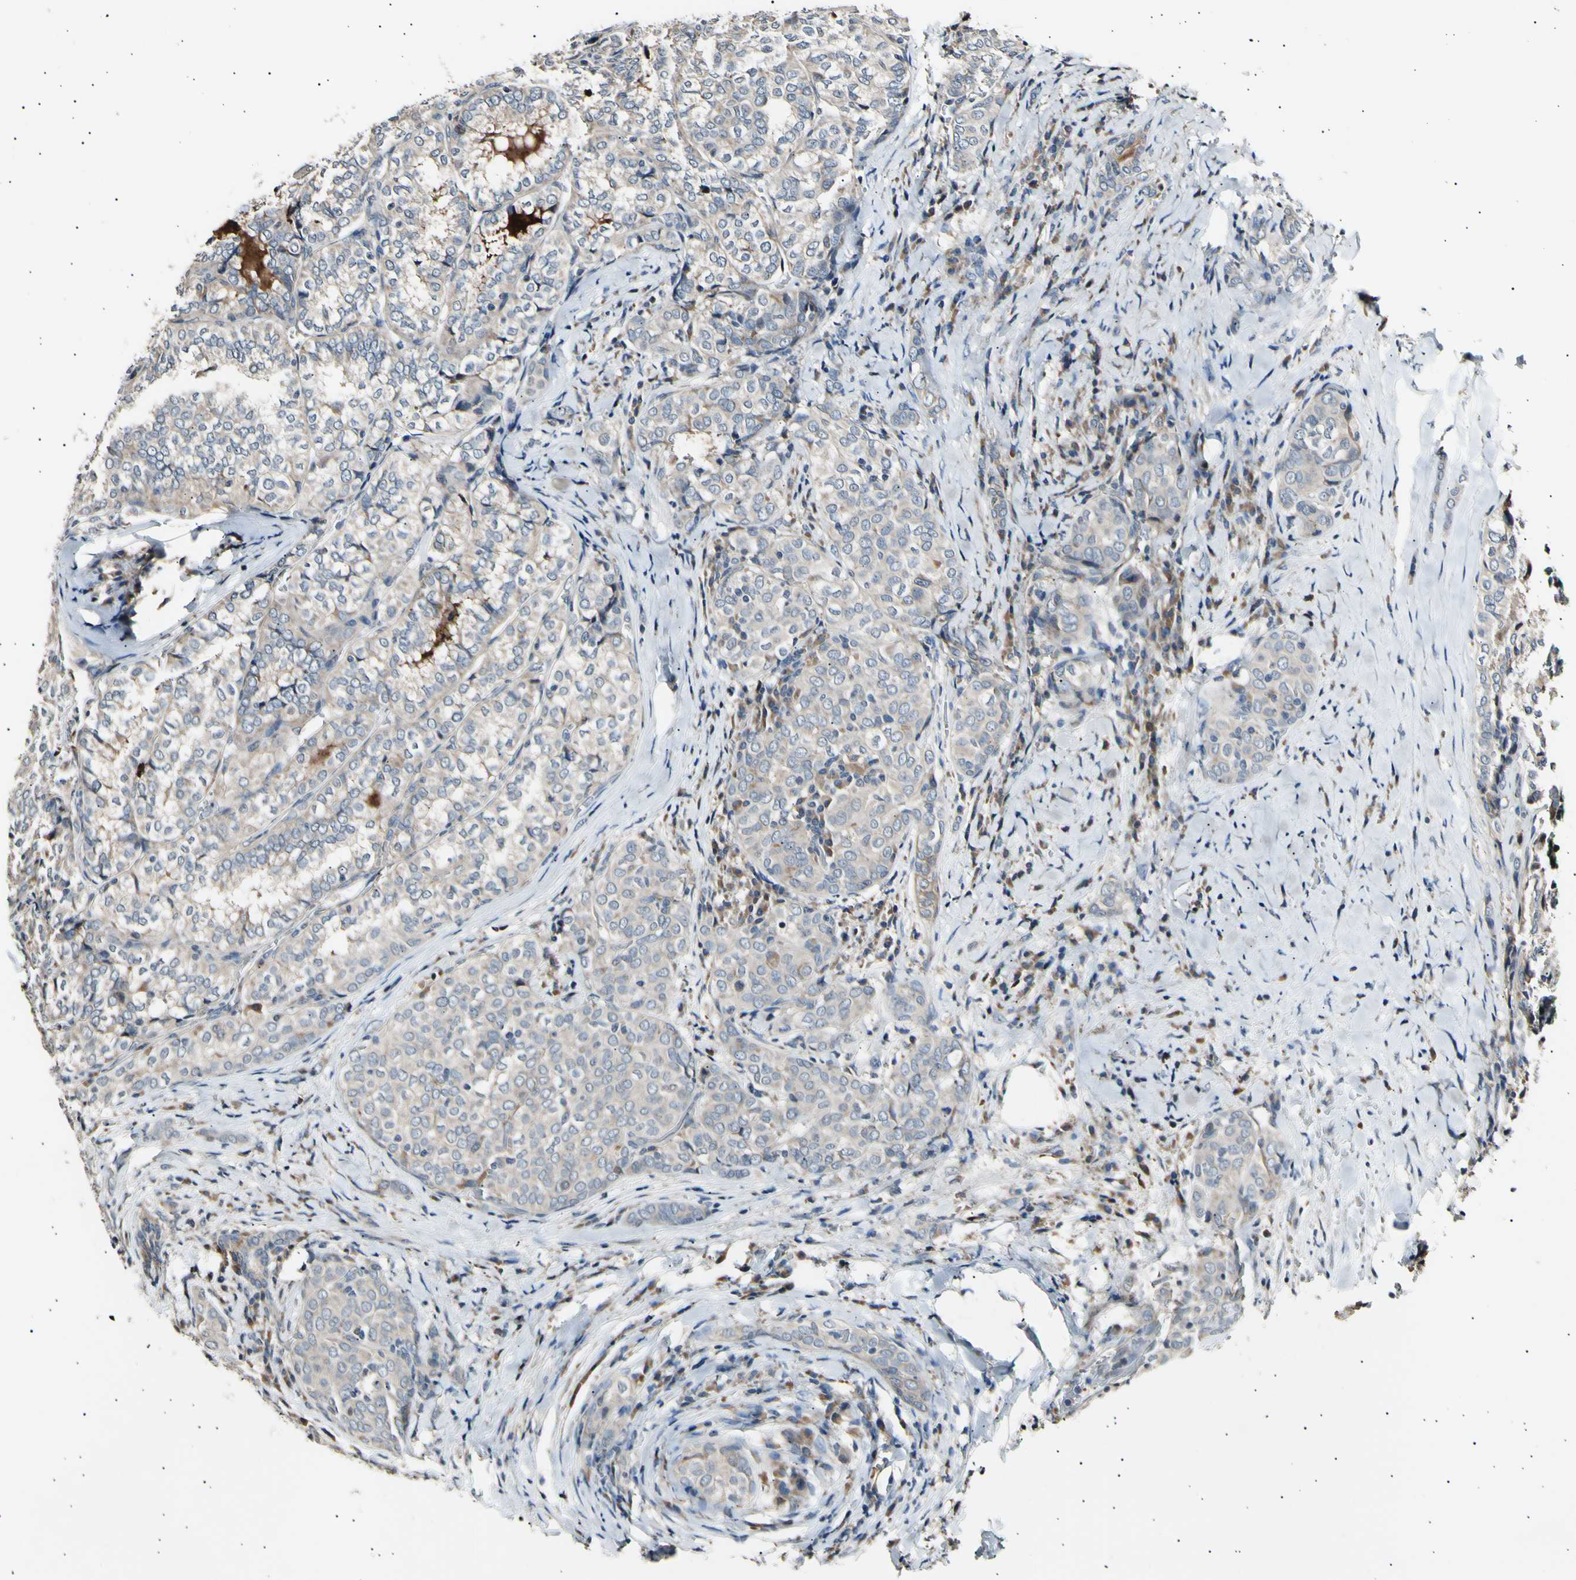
{"staining": {"intensity": "weak", "quantity": ">75%", "location": "cytoplasmic/membranous"}, "tissue": "thyroid cancer", "cell_type": "Tumor cells", "image_type": "cancer", "snomed": [{"axis": "morphology", "description": "Normal tissue, NOS"}, {"axis": "morphology", "description": "Papillary adenocarcinoma, NOS"}, {"axis": "topography", "description": "Thyroid gland"}], "caption": "Thyroid cancer stained with IHC shows weak cytoplasmic/membranous expression in approximately >75% of tumor cells.", "gene": "ITGA6", "patient": {"sex": "female", "age": 30}}